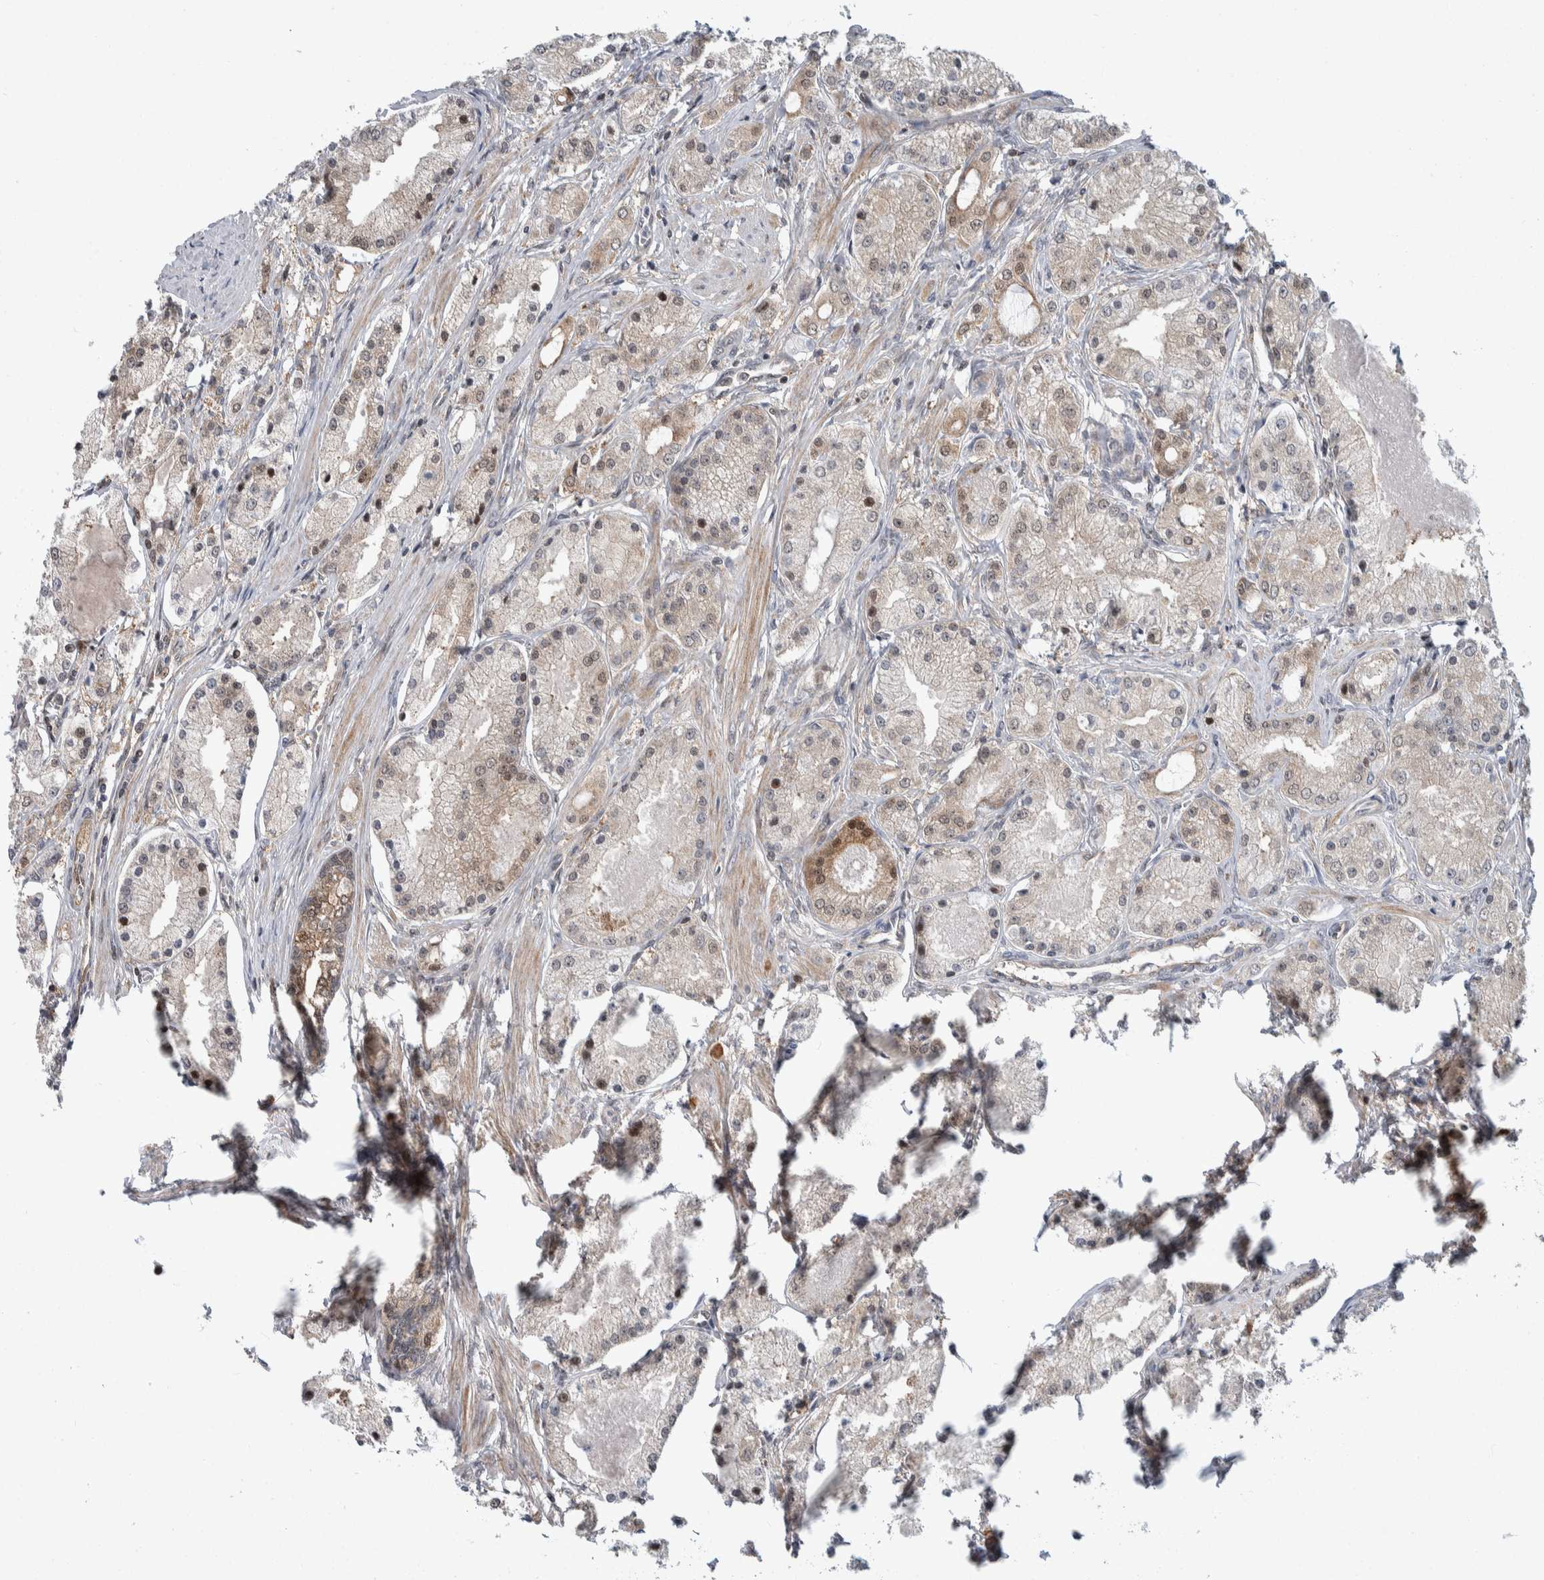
{"staining": {"intensity": "moderate", "quantity": "<25%", "location": "cytoplasmic/membranous,nuclear"}, "tissue": "prostate cancer", "cell_type": "Tumor cells", "image_type": "cancer", "snomed": [{"axis": "morphology", "description": "Adenocarcinoma, High grade"}, {"axis": "topography", "description": "Prostate"}], "caption": "Prostate high-grade adenocarcinoma stained with a protein marker reveals moderate staining in tumor cells.", "gene": "PTPA", "patient": {"sex": "male", "age": 66}}